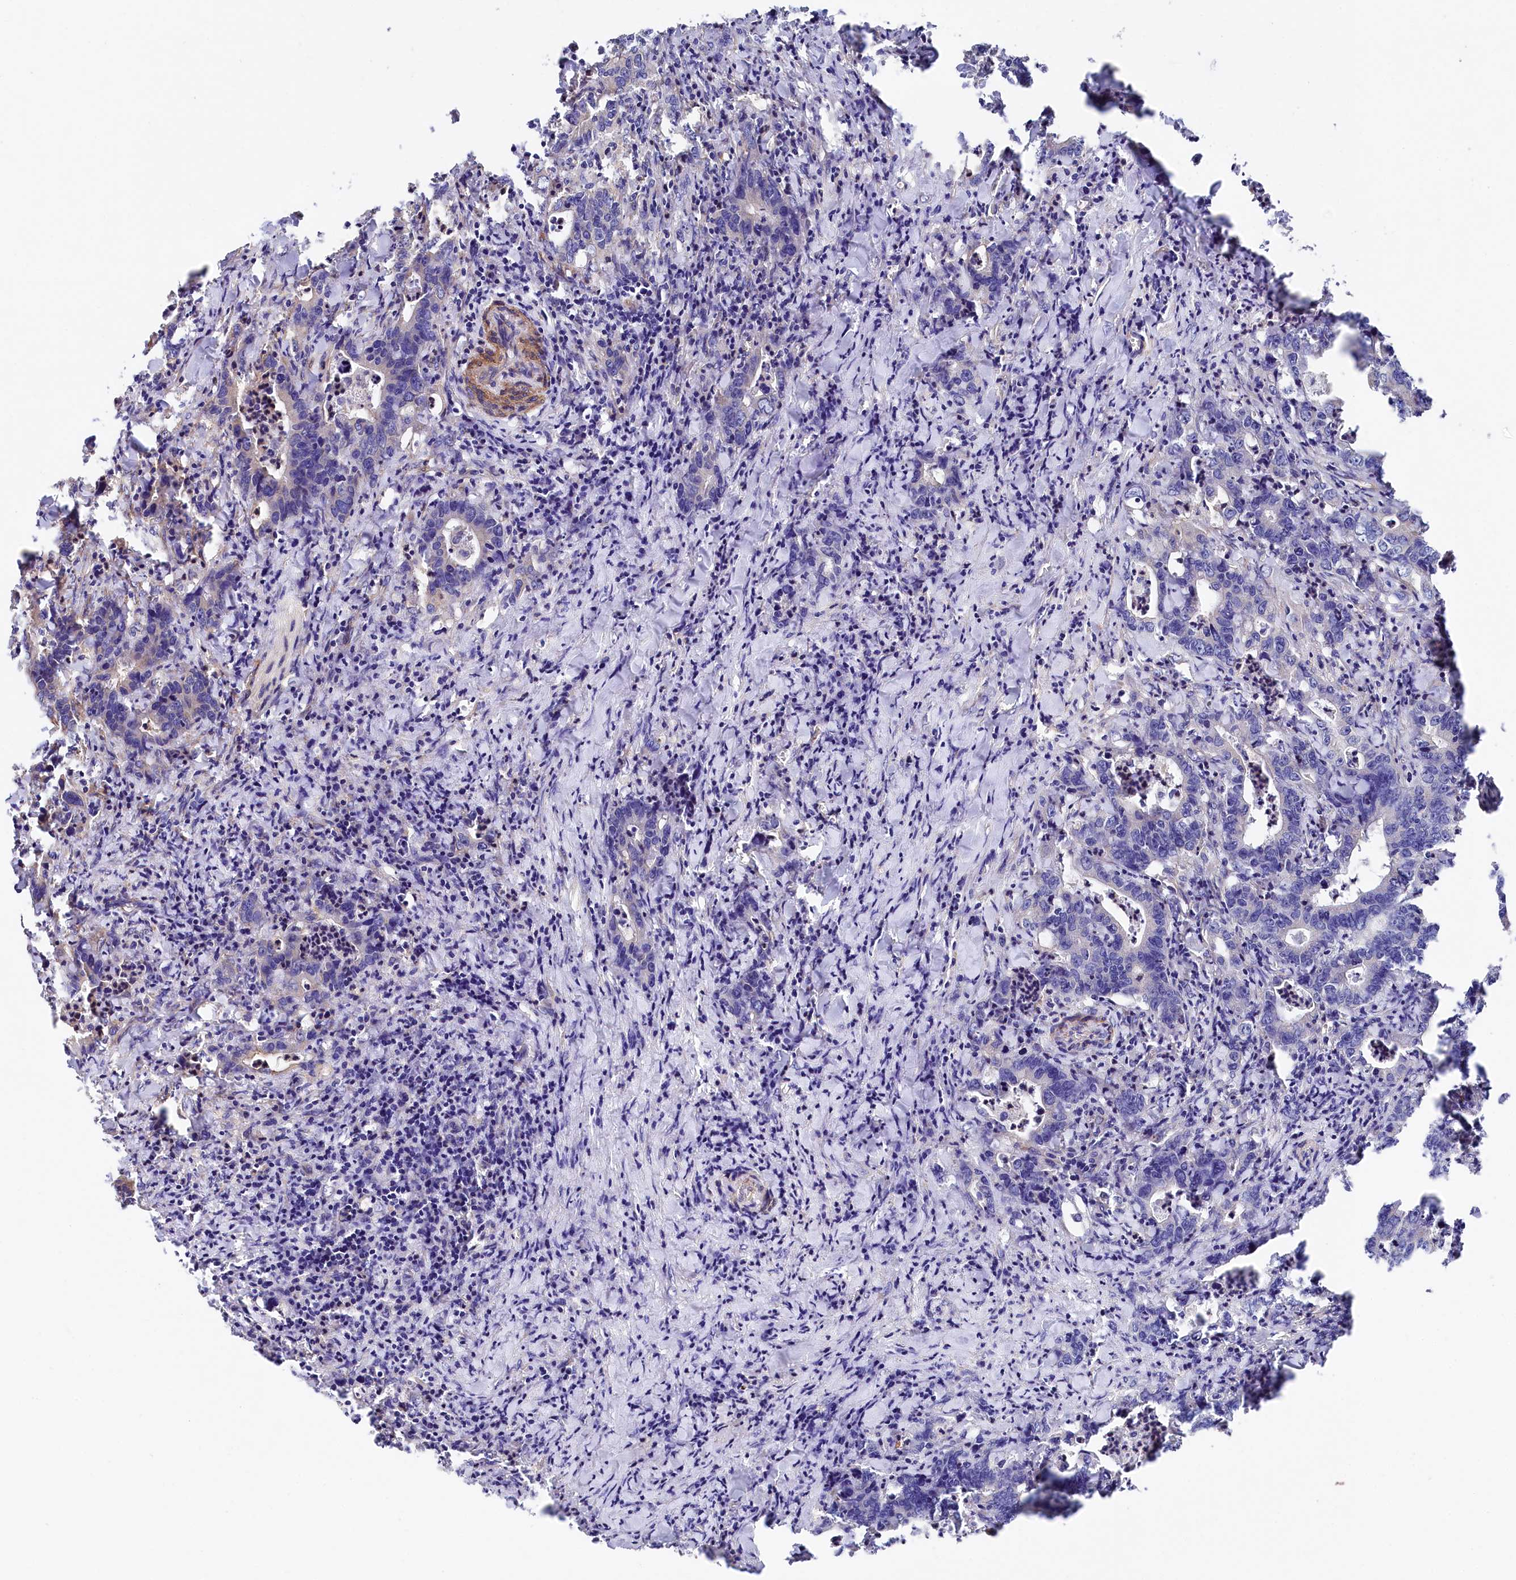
{"staining": {"intensity": "negative", "quantity": "none", "location": "none"}, "tissue": "colorectal cancer", "cell_type": "Tumor cells", "image_type": "cancer", "snomed": [{"axis": "morphology", "description": "Adenocarcinoma, NOS"}, {"axis": "topography", "description": "Colon"}], "caption": "This is an immunohistochemistry (IHC) histopathology image of colorectal cancer (adenocarcinoma). There is no staining in tumor cells.", "gene": "TNKS1BP1", "patient": {"sex": "female", "age": 75}}